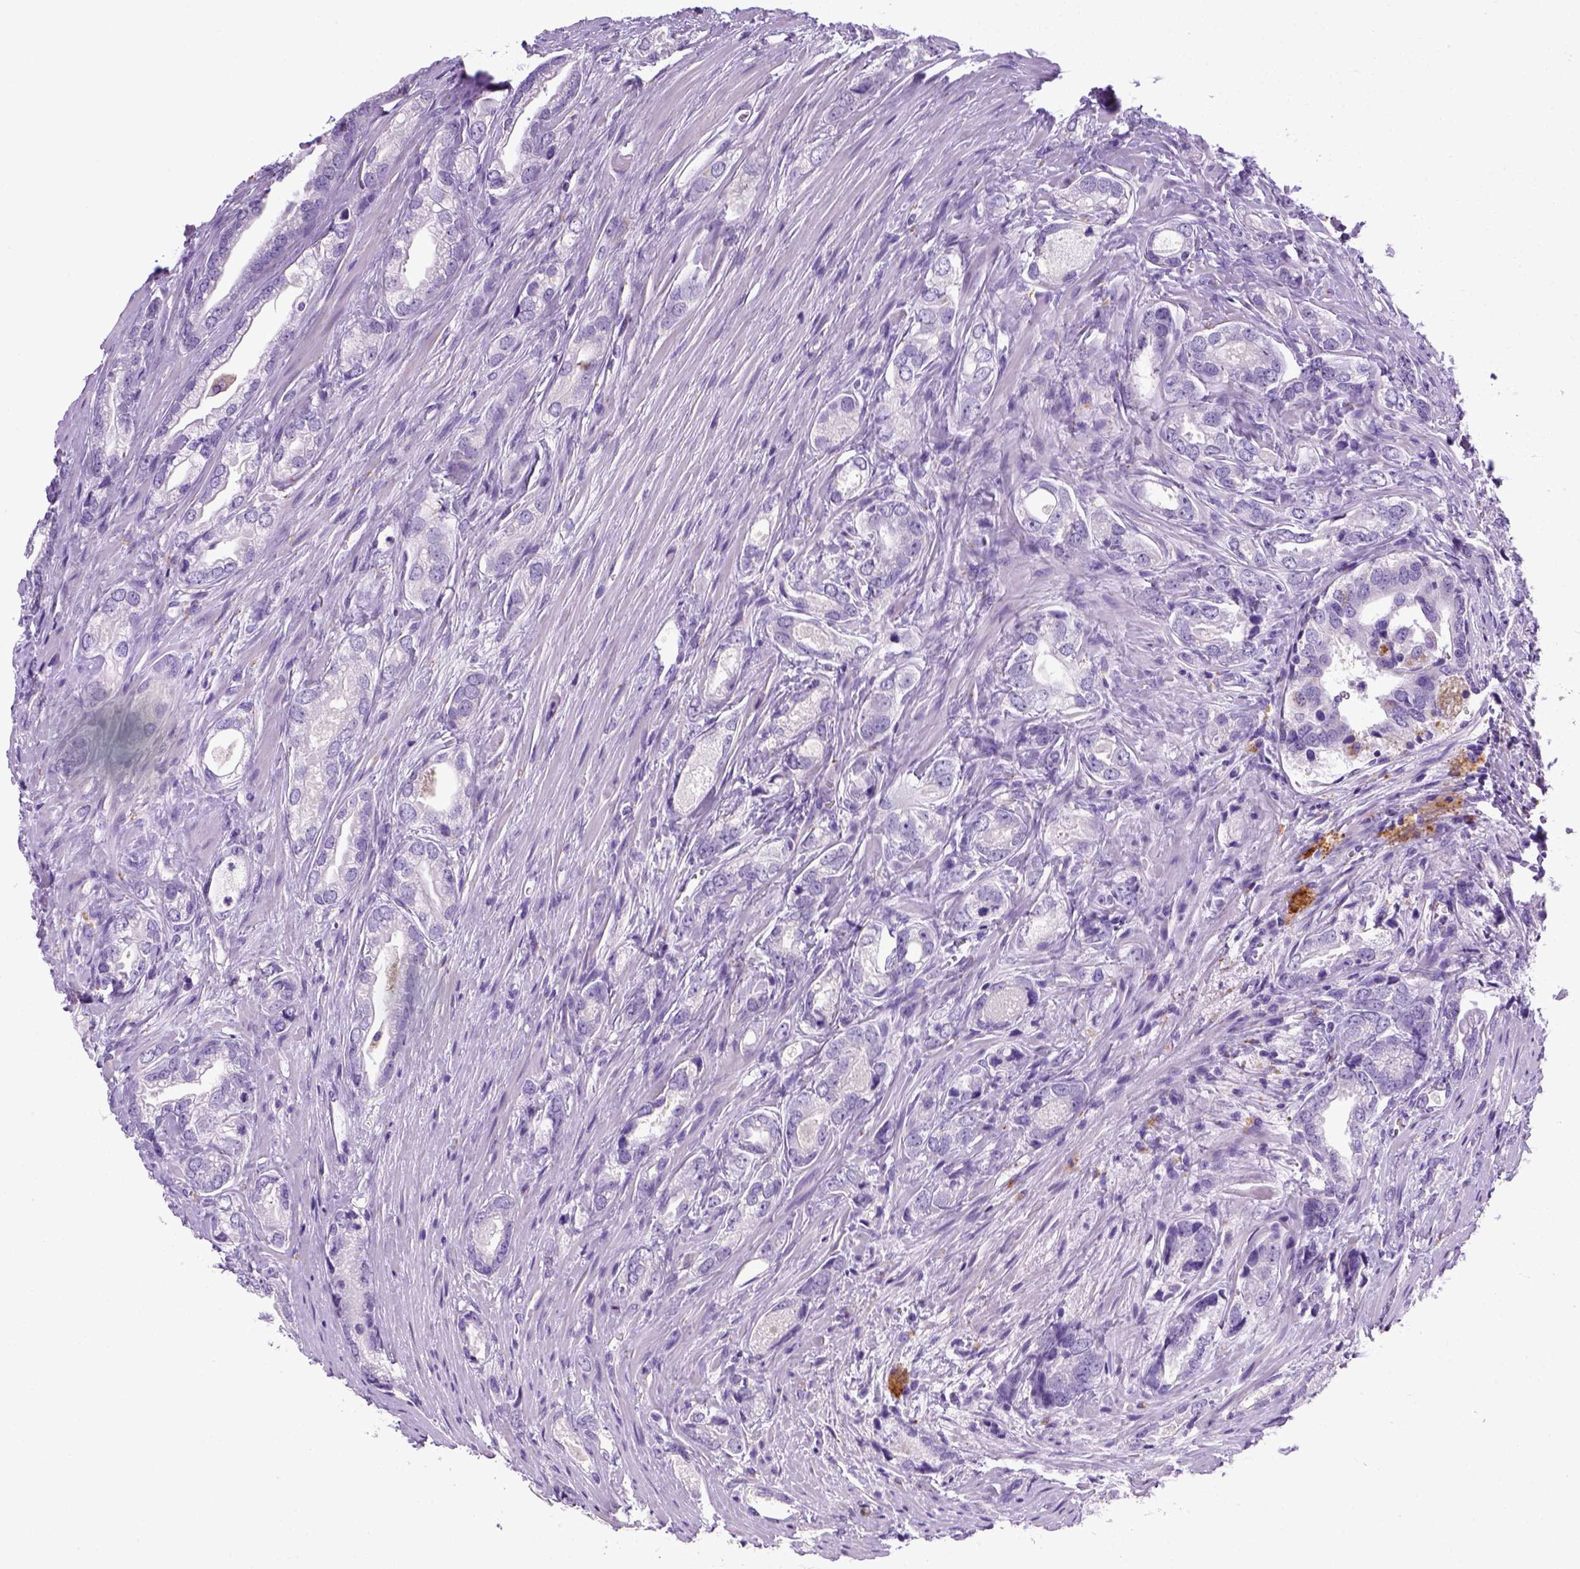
{"staining": {"intensity": "negative", "quantity": "none", "location": "none"}, "tissue": "prostate cancer", "cell_type": "Tumor cells", "image_type": "cancer", "snomed": [{"axis": "morphology", "description": "Adenocarcinoma, NOS"}, {"axis": "morphology", "description": "Adenocarcinoma, High grade"}, {"axis": "topography", "description": "Prostate"}], "caption": "Immunohistochemistry (IHC) of prostate adenocarcinoma displays no expression in tumor cells. Nuclei are stained in blue.", "gene": "KRT71", "patient": {"sex": "male", "age": 70}}